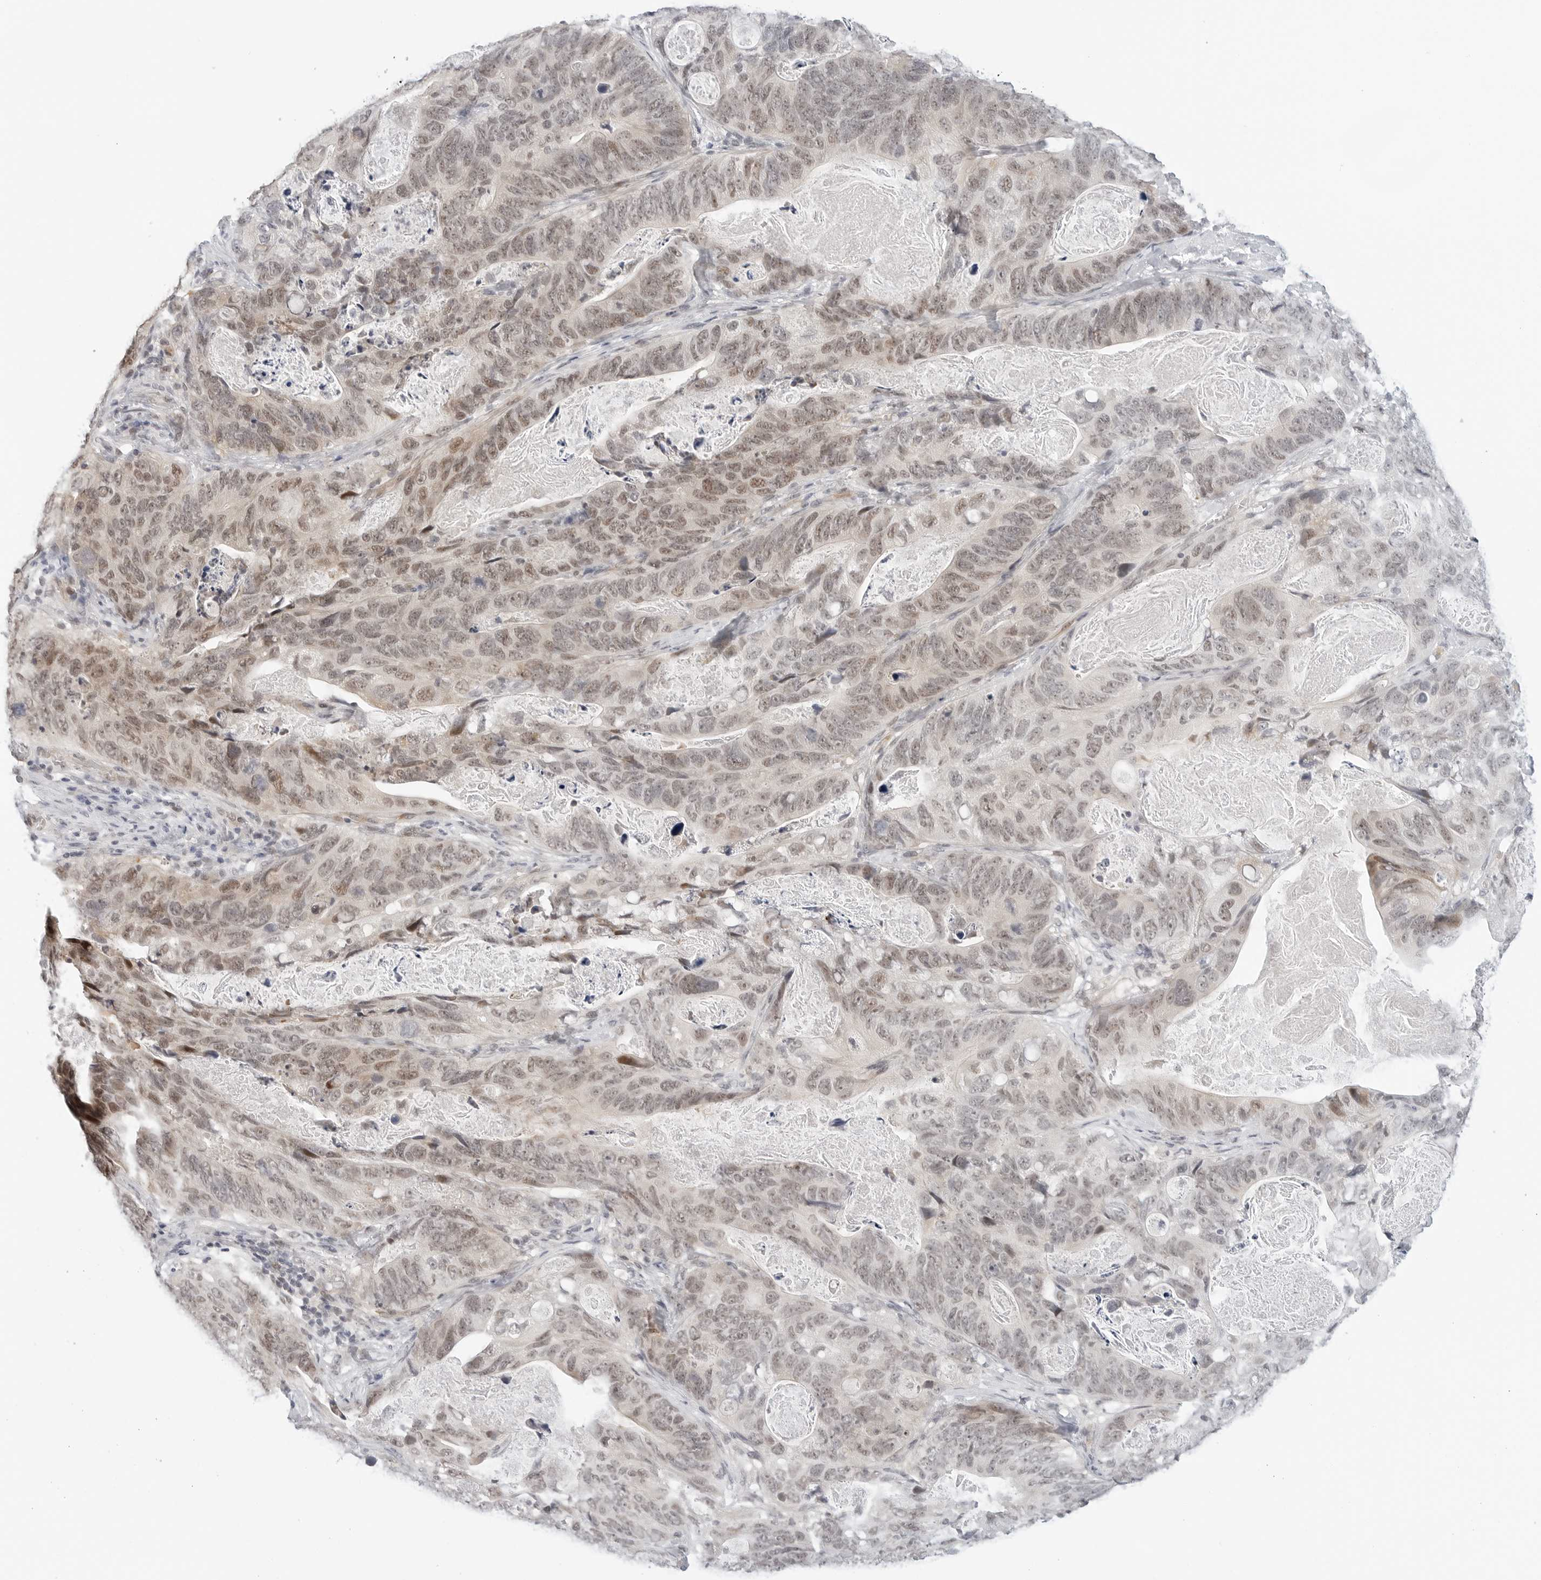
{"staining": {"intensity": "moderate", "quantity": "25%-75%", "location": "nuclear"}, "tissue": "stomach cancer", "cell_type": "Tumor cells", "image_type": "cancer", "snomed": [{"axis": "morphology", "description": "Normal tissue, NOS"}, {"axis": "morphology", "description": "Adenocarcinoma, NOS"}, {"axis": "topography", "description": "Stomach"}], "caption": "Human adenocarcinoma (stomach) stained with a protein marker exhibits moderate staining in tumor cells.", "gene": "TSEN2", "patient": {"sex": "female", "age": 89}}